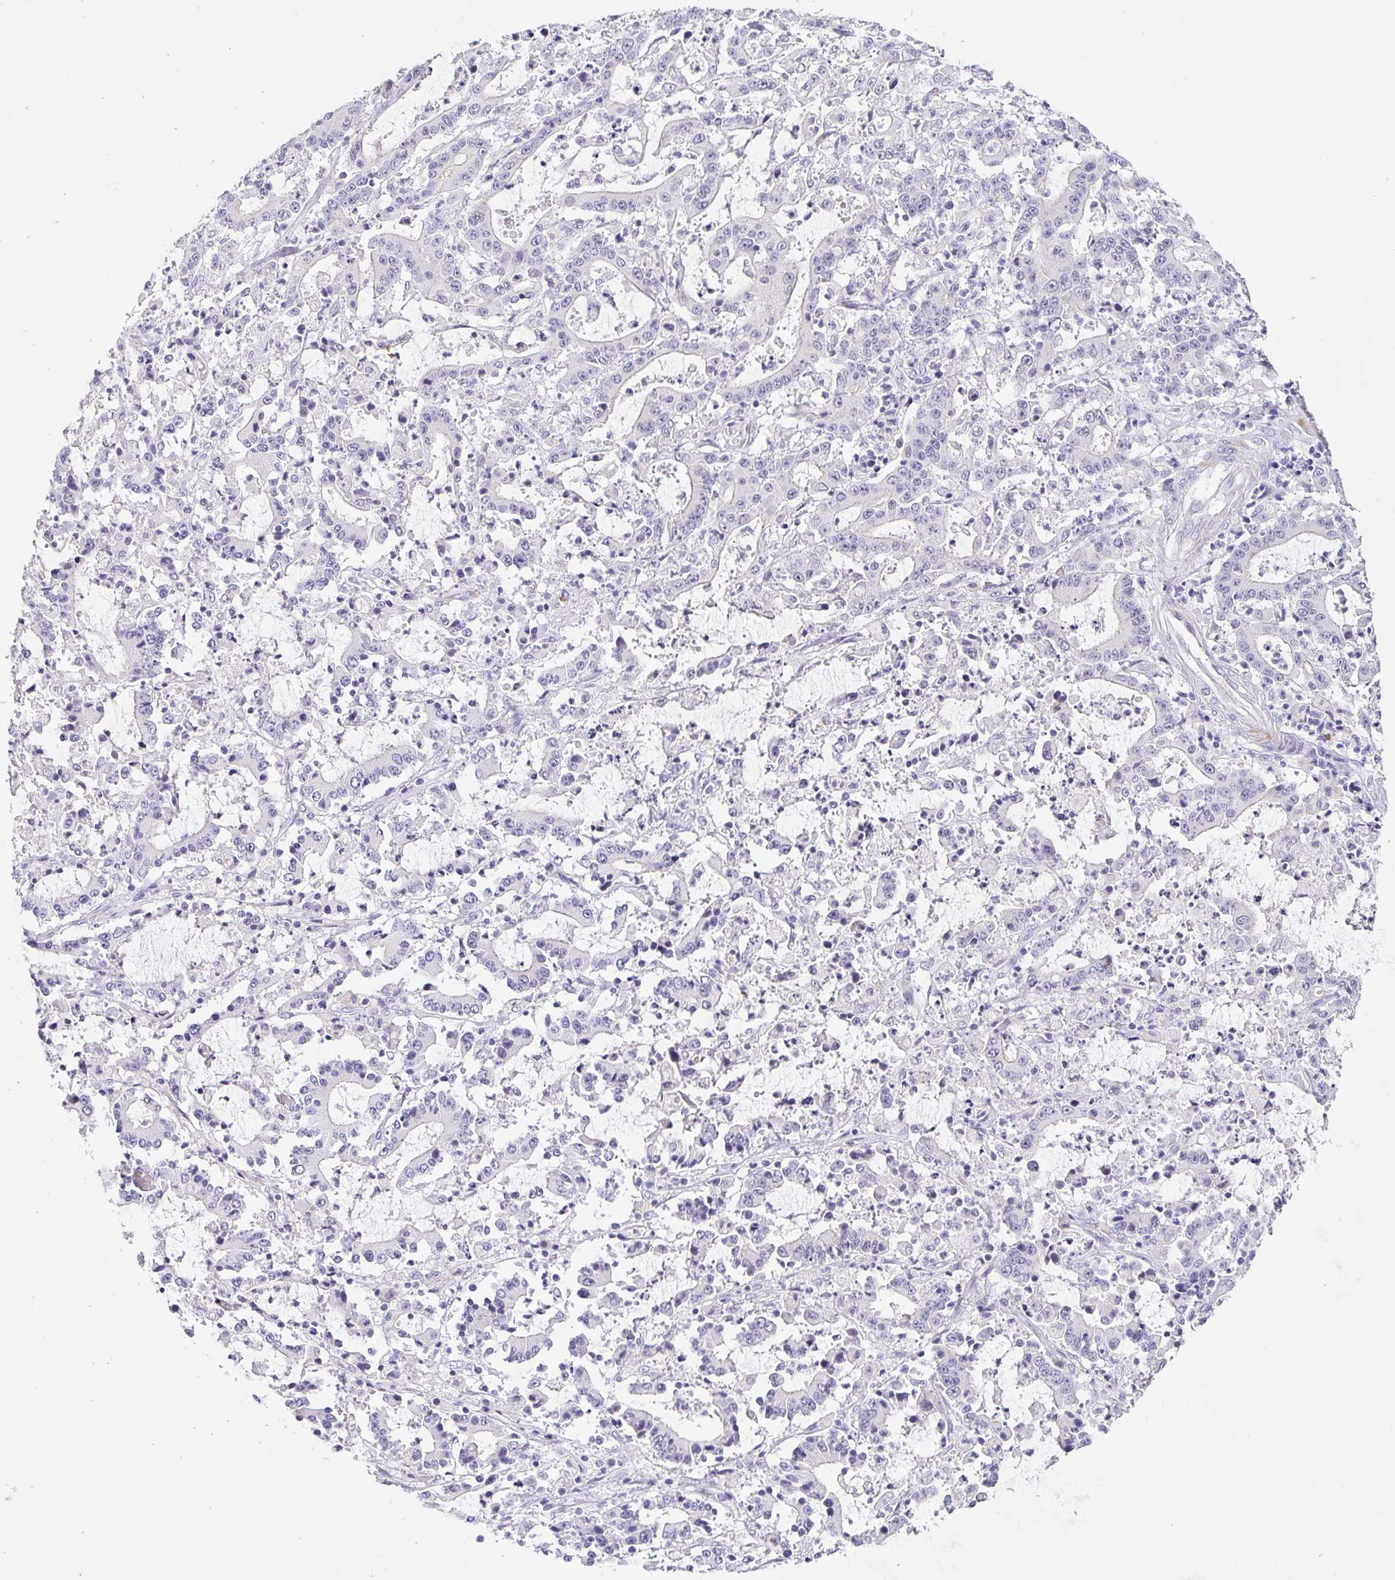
{"staining": {"intensity": "negative", "quantity": "none", "location": "none"}, "tissue": "stomach cancer", "cell_type": "Tumor cells", "image_type": "cancer", "snomed": [{"axis": "morphology", "description": "Adenocarcinoma, NOS"}, {"axis": "topography", "description": "Stomach, upper"}], "caption": "Image shows no protein expression in tumor cells of stomach cancer tissue.", "gene": "PDX1", "patient": {"sex": "male", "age": 68}}